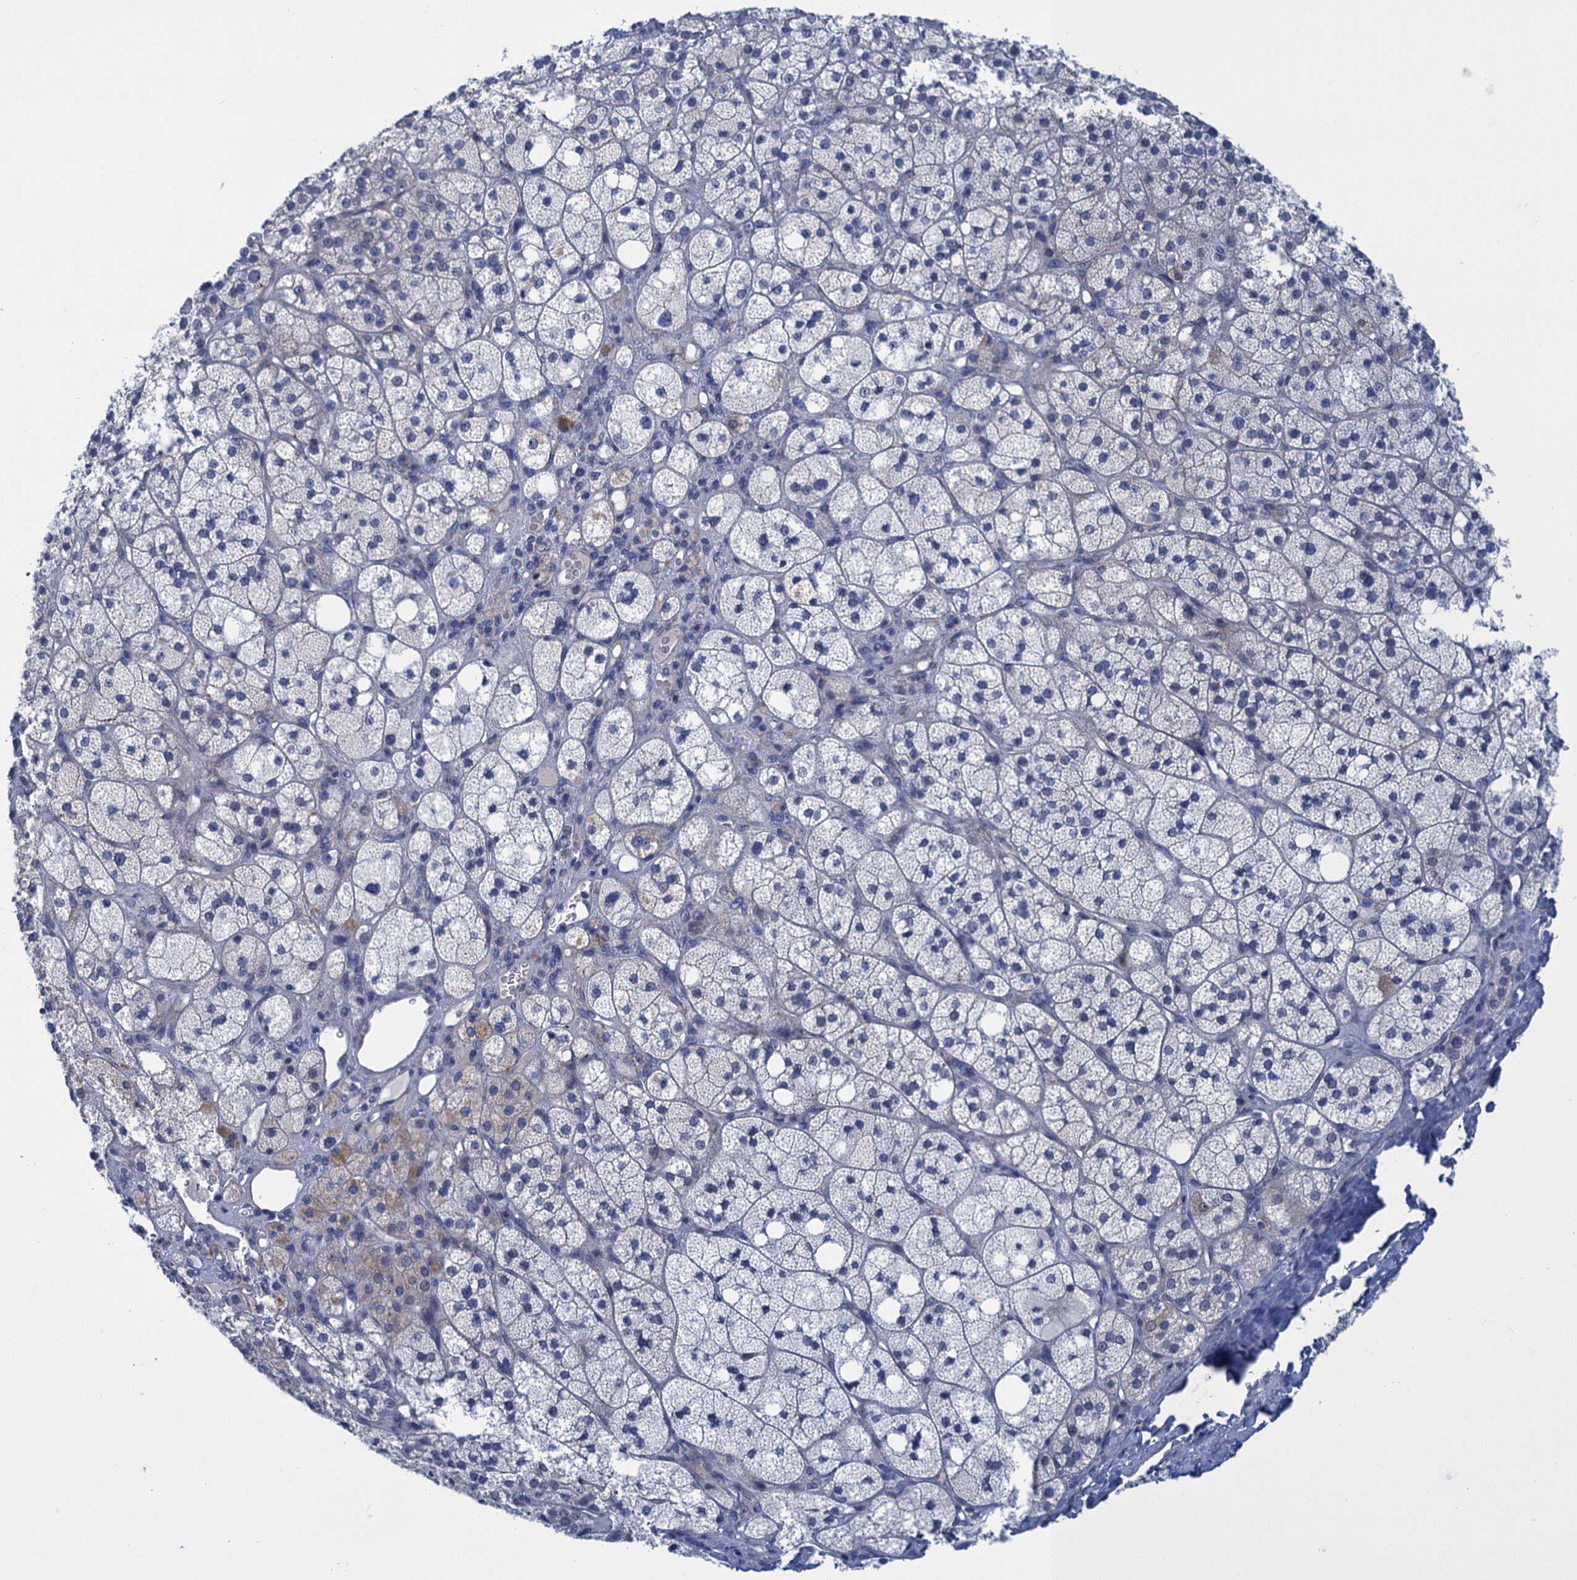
{"staining": {"intensity": "negative", "quantity": "none", "location": "none"}, "tissue": "adrenal gland", "cell_type": "Glandular cells", "image_type": "normal", "snomed": [{"axis": "morphology", "description": "Normal tissue, NOS"}, {"axis": "topography", "description": "Adrenal gland"}], "caption": "The photomicrograph exhibits no significant positivity in glandular cells of adrenal gland.", "gene": "SCEL", "patient": {"sex": "male", "age": 61}}